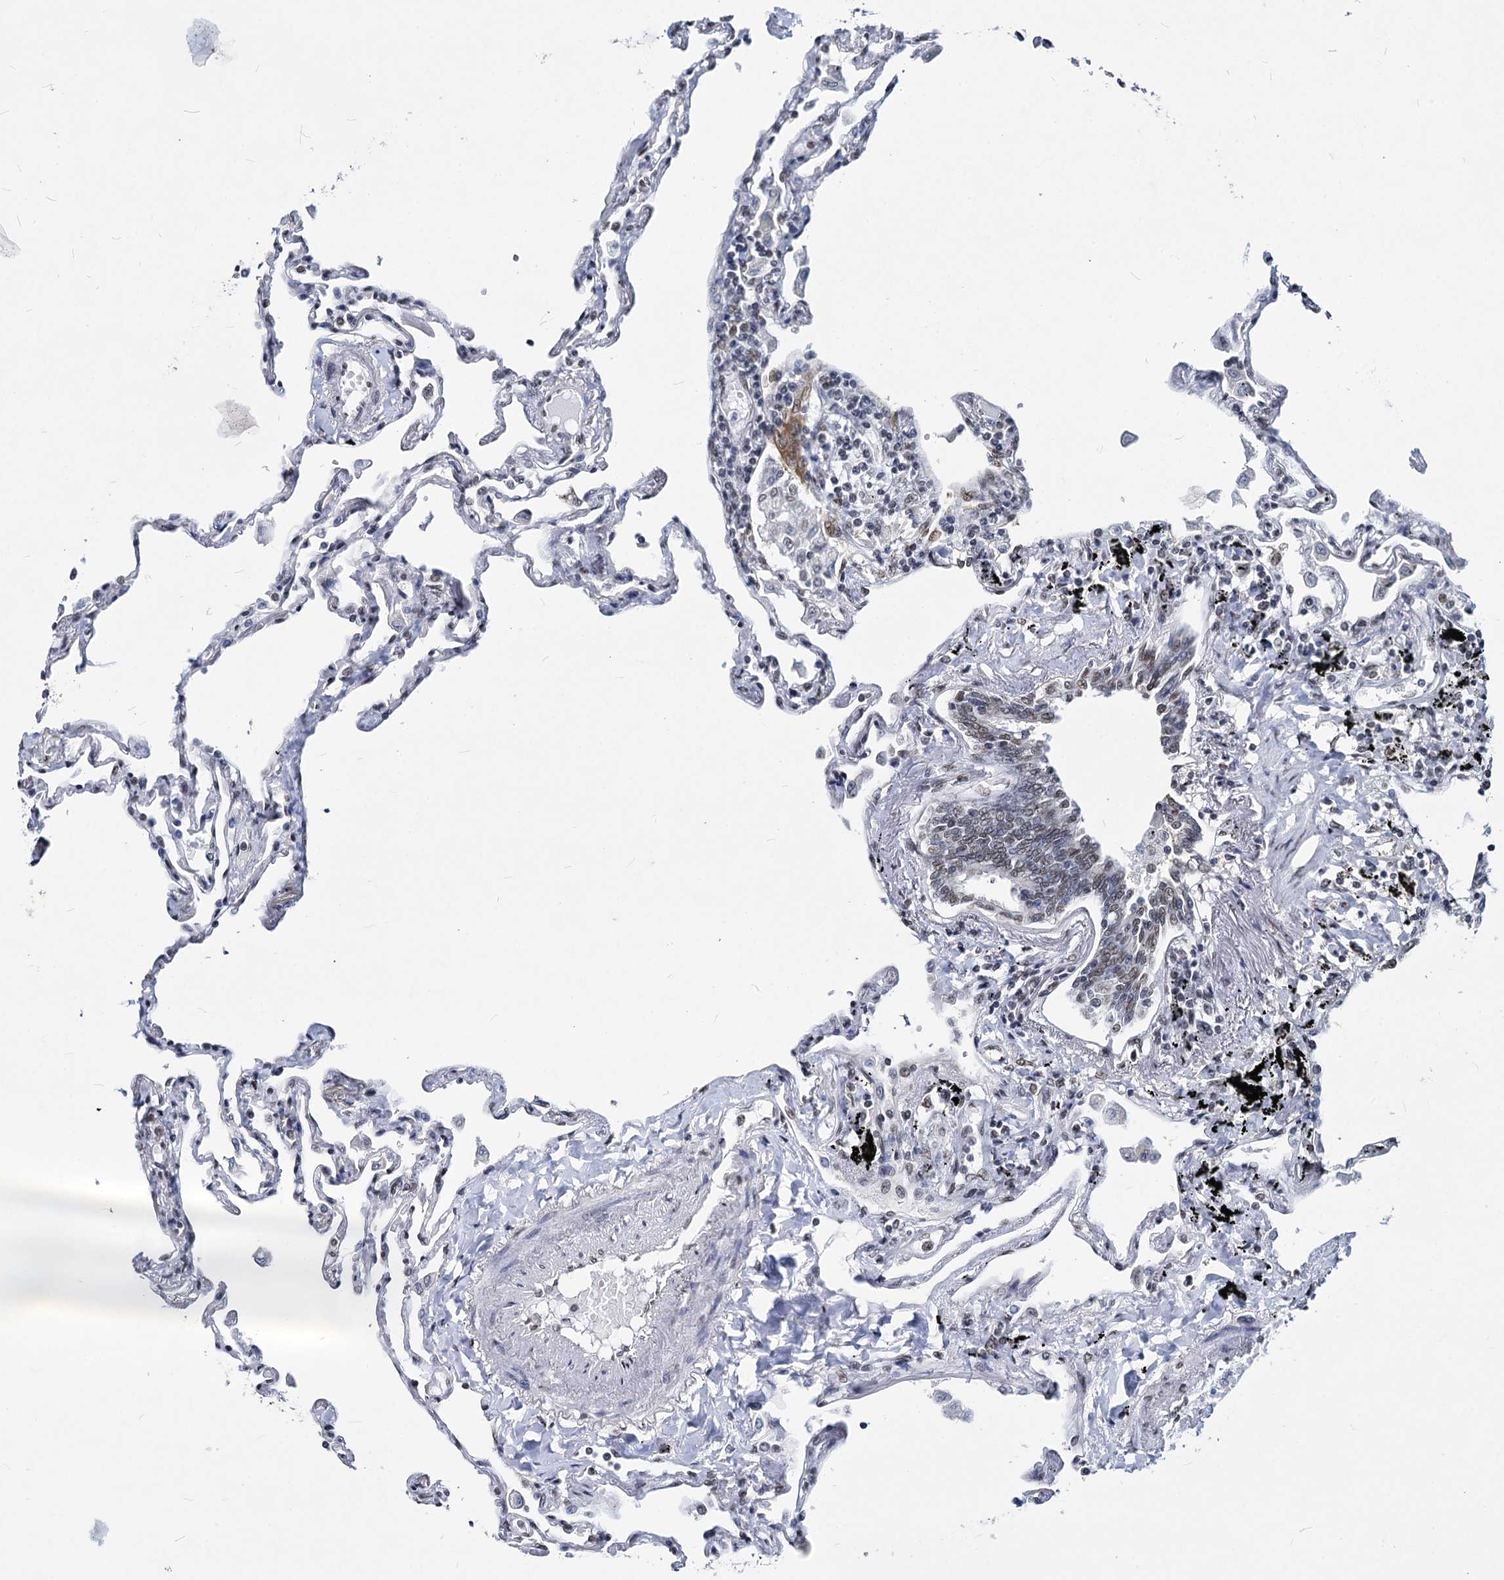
{"staining": {"intensity": "weak", "quantity": "<25%", "location": "nuclear"}, "tissue": "lung", "cell_type": "Alveolar cells", "image_type": "normal", "snomed": [{"axis": "morphology", "description": "Normal tissue, NOS"}, {"axis": "topography", "description": "Lung"}], "caption": "Histopathology image shows no significant protein positivity in alveolar cells of unremarkable lung. (Stains: DAB (3,3'-diaminobenzidine) immunohistochemistry with hematoxylin counter stain, Microscopy: brightfield microscopy at high magnification).", "gene": "PARPBP", "patient": {"sex": "female", "age": 67}}